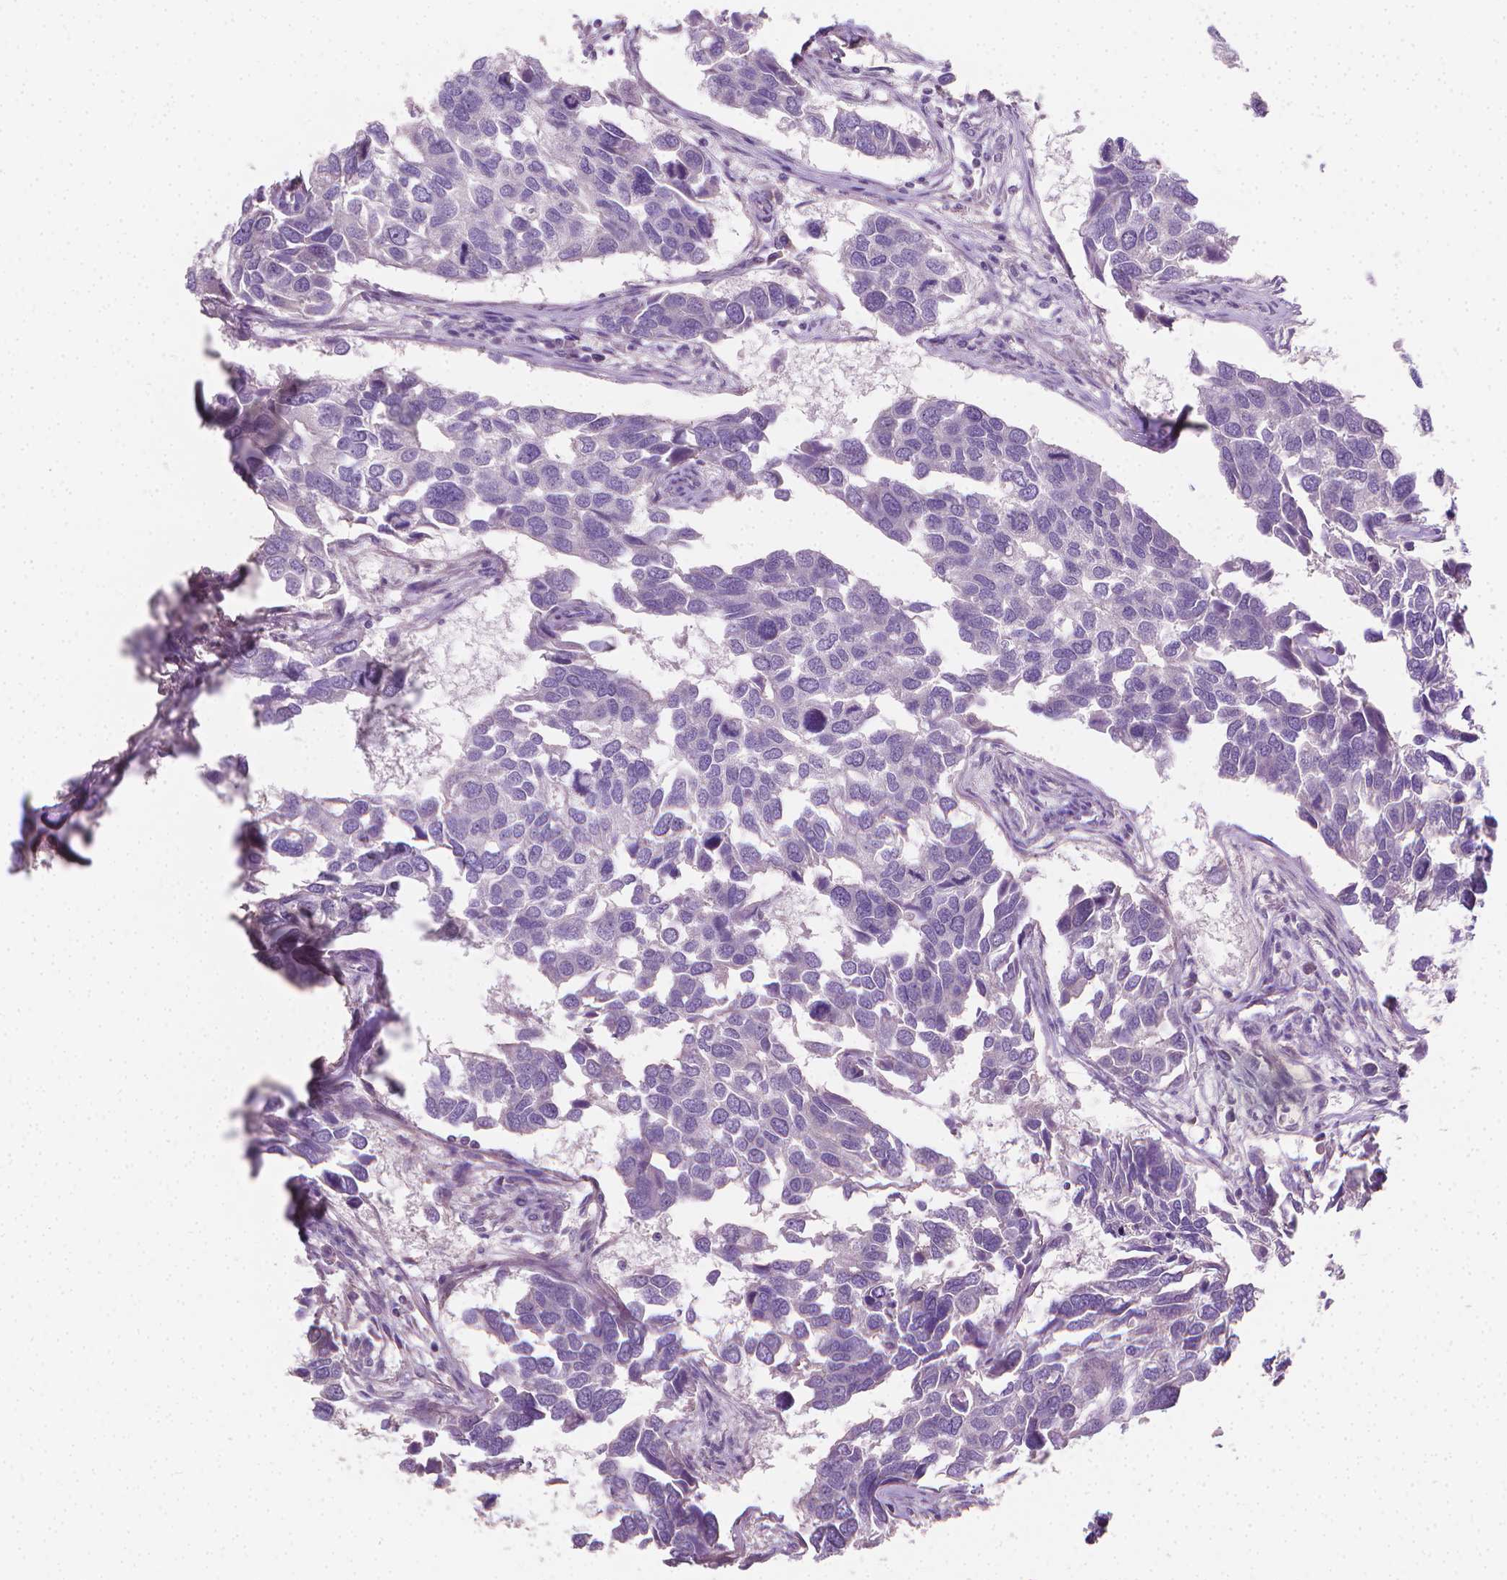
{"staining": {"intensity": "negative", "quantity": "none", "location": "none"}, "tissue": "breast cancer", "cell_type": "Tumor cells", "image_type": "cancer", "snomed": [{"axis": "morphology", "description": "Duct carcinoma"}, {"axis": "topography", "description": "Breast"}], "caption": "Immunohistochemical staining of breast infiltrating ductal carcinoma demonstrates no significant positivity in tumor cells.", "gene": "CATIP", "patient": {"sex": "female", "age": 83}}